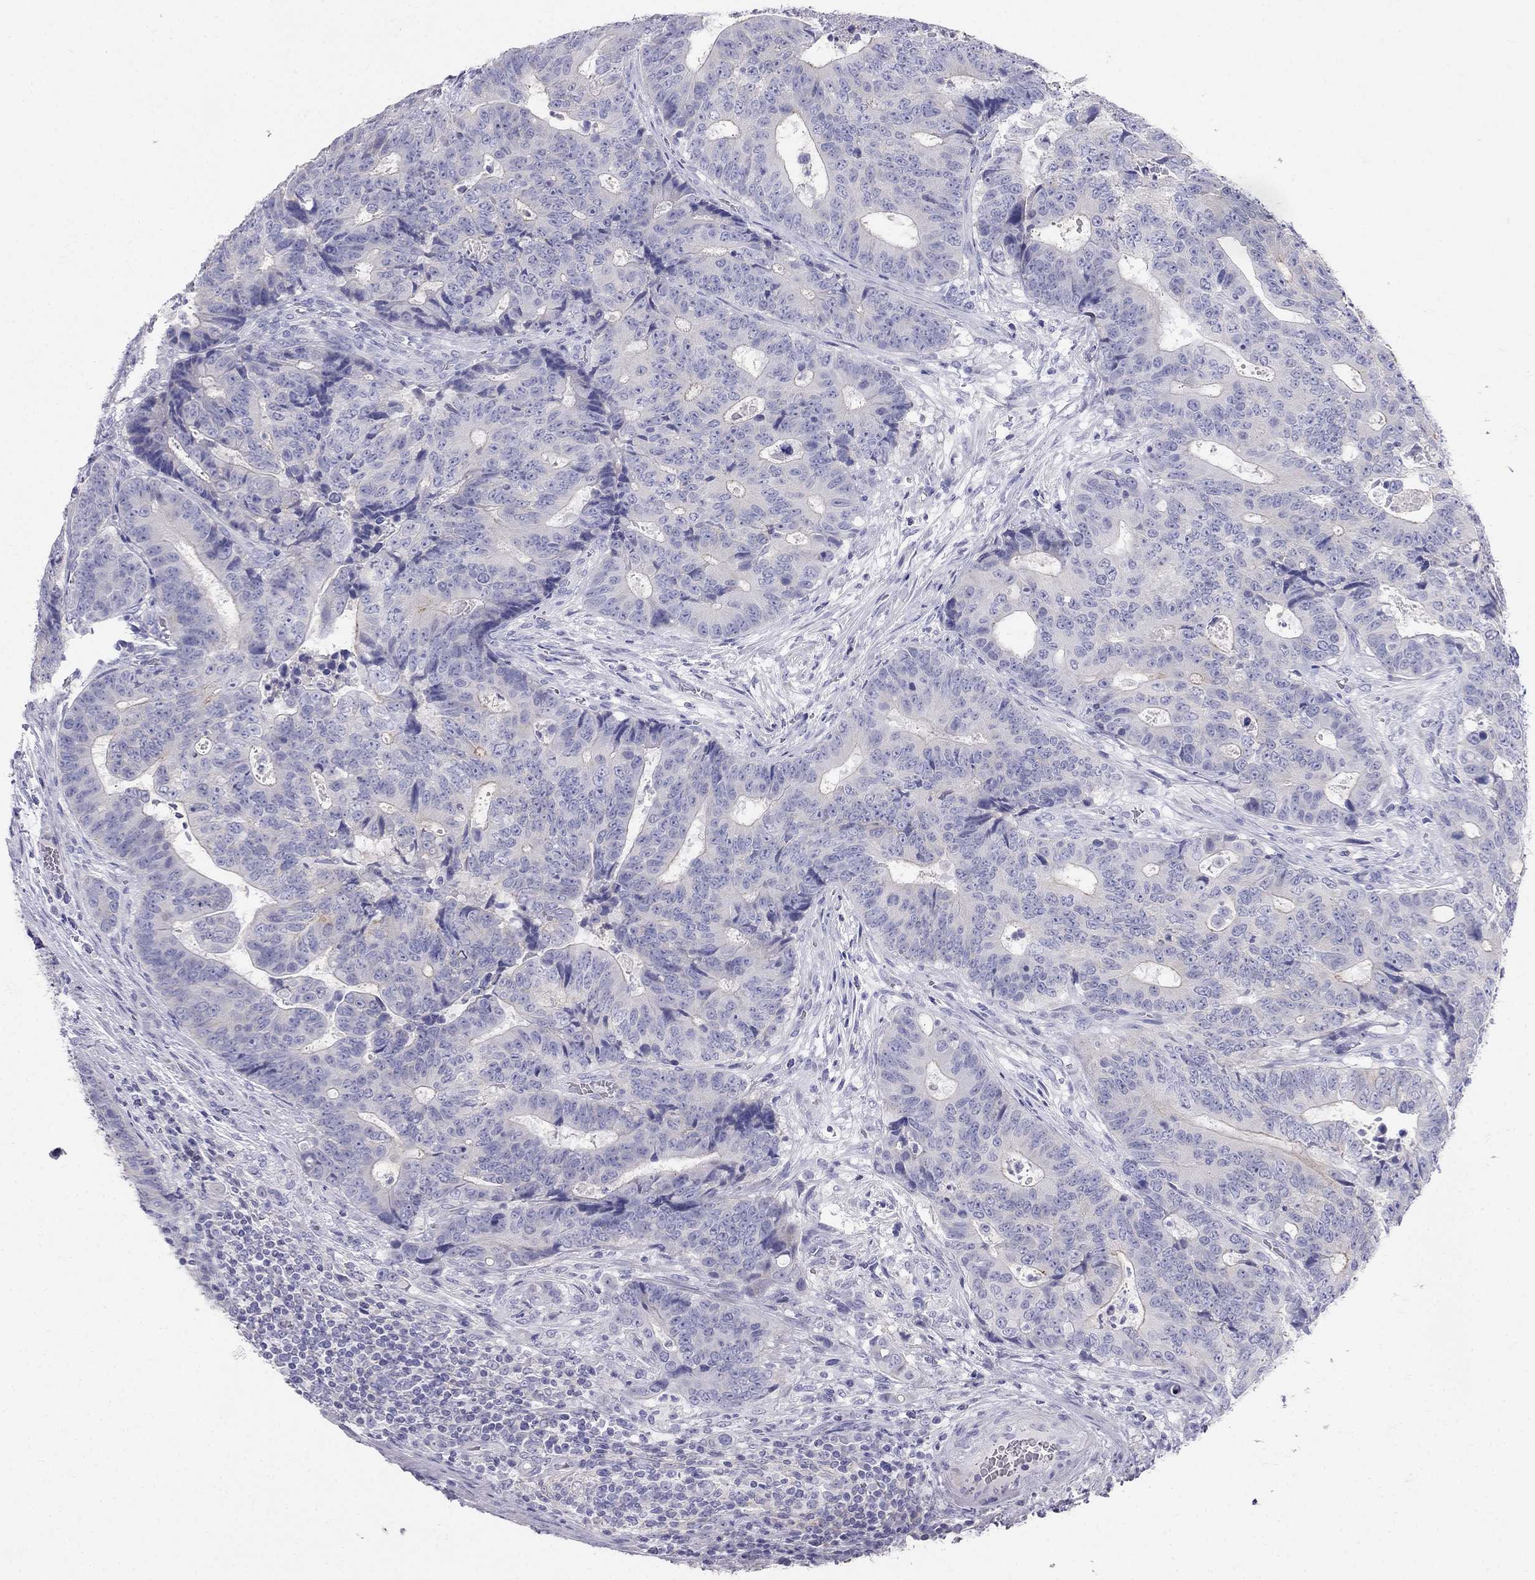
{"staining": {"intensity": "negative", "quantity": "none", "location": "none"}, "tissue": "colorectal cancer", "cell_type": "Tumor cells", "image_type": "cancer", "snomed": [{"axis": "morphology", "description": "Adenocarcinoma, NOS"}, {"axis": "topography", "description": "Colon"}], "caption": "Image shows no significant protein staining in tumor cells of adenocarcinoma (colorectal).", "gene": "RFLNA", "patient": {"sex": "female", "age": 48}}